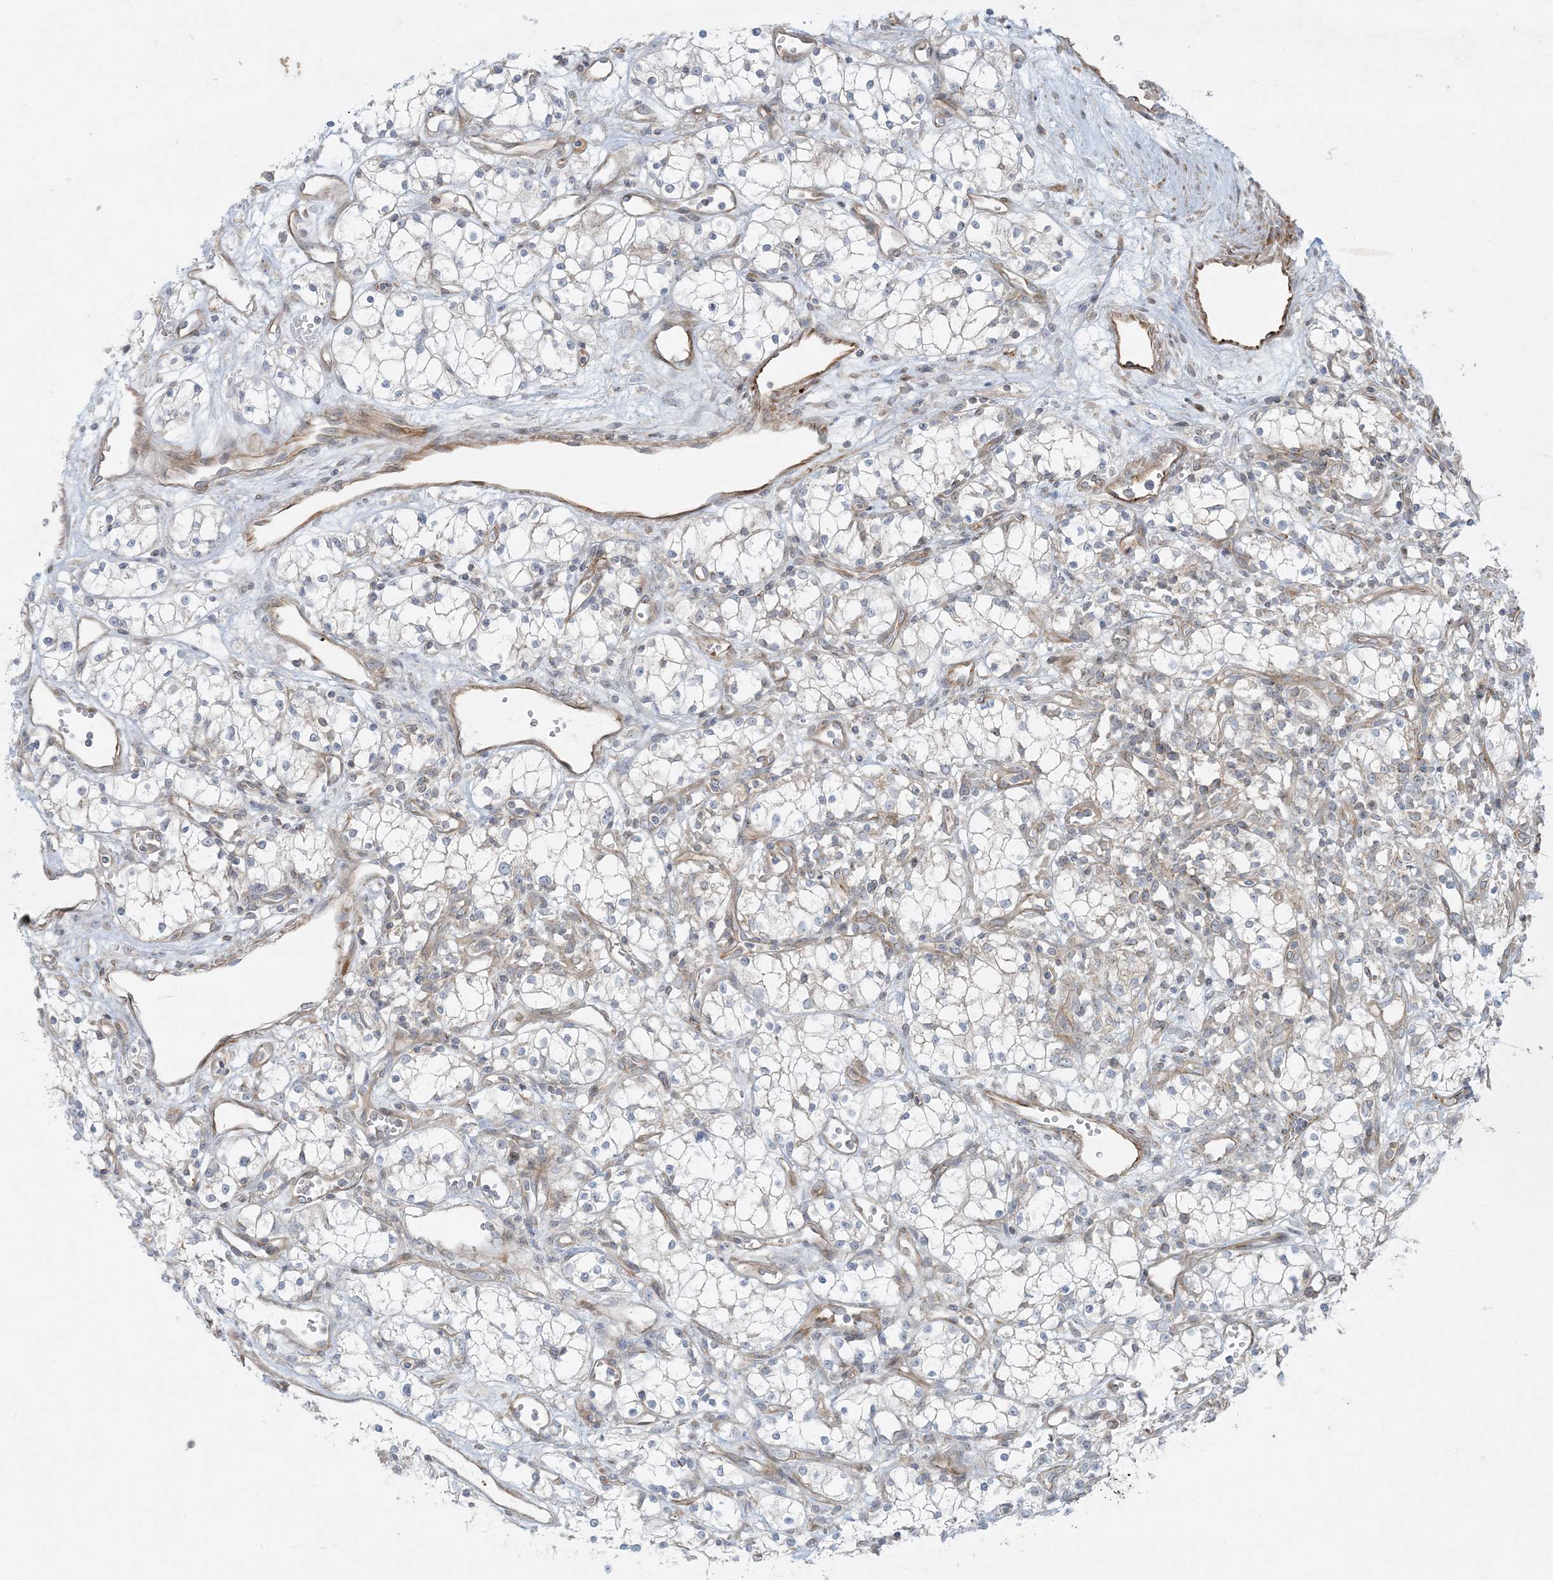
{"staining": {"intensity": "negative", "quantity": "none", "location": "none"}, "tissue": "renal cancer", "cell_type": "Tumor cells", "image_type": "cancer", "snomed": [{"axis": "morphology", "description": "Adenocarcinoma, NOS"}, {"axis": "topography", "description": "Kidney"}], "caption": "Immunohistochemistry (IHC) histopathology image of human renal cancer stained for a protein (brown), which demonstrates no staining in tumor cells.", "gene": "PIK3R4", "patient": {"sex": "male", "age": 59}}